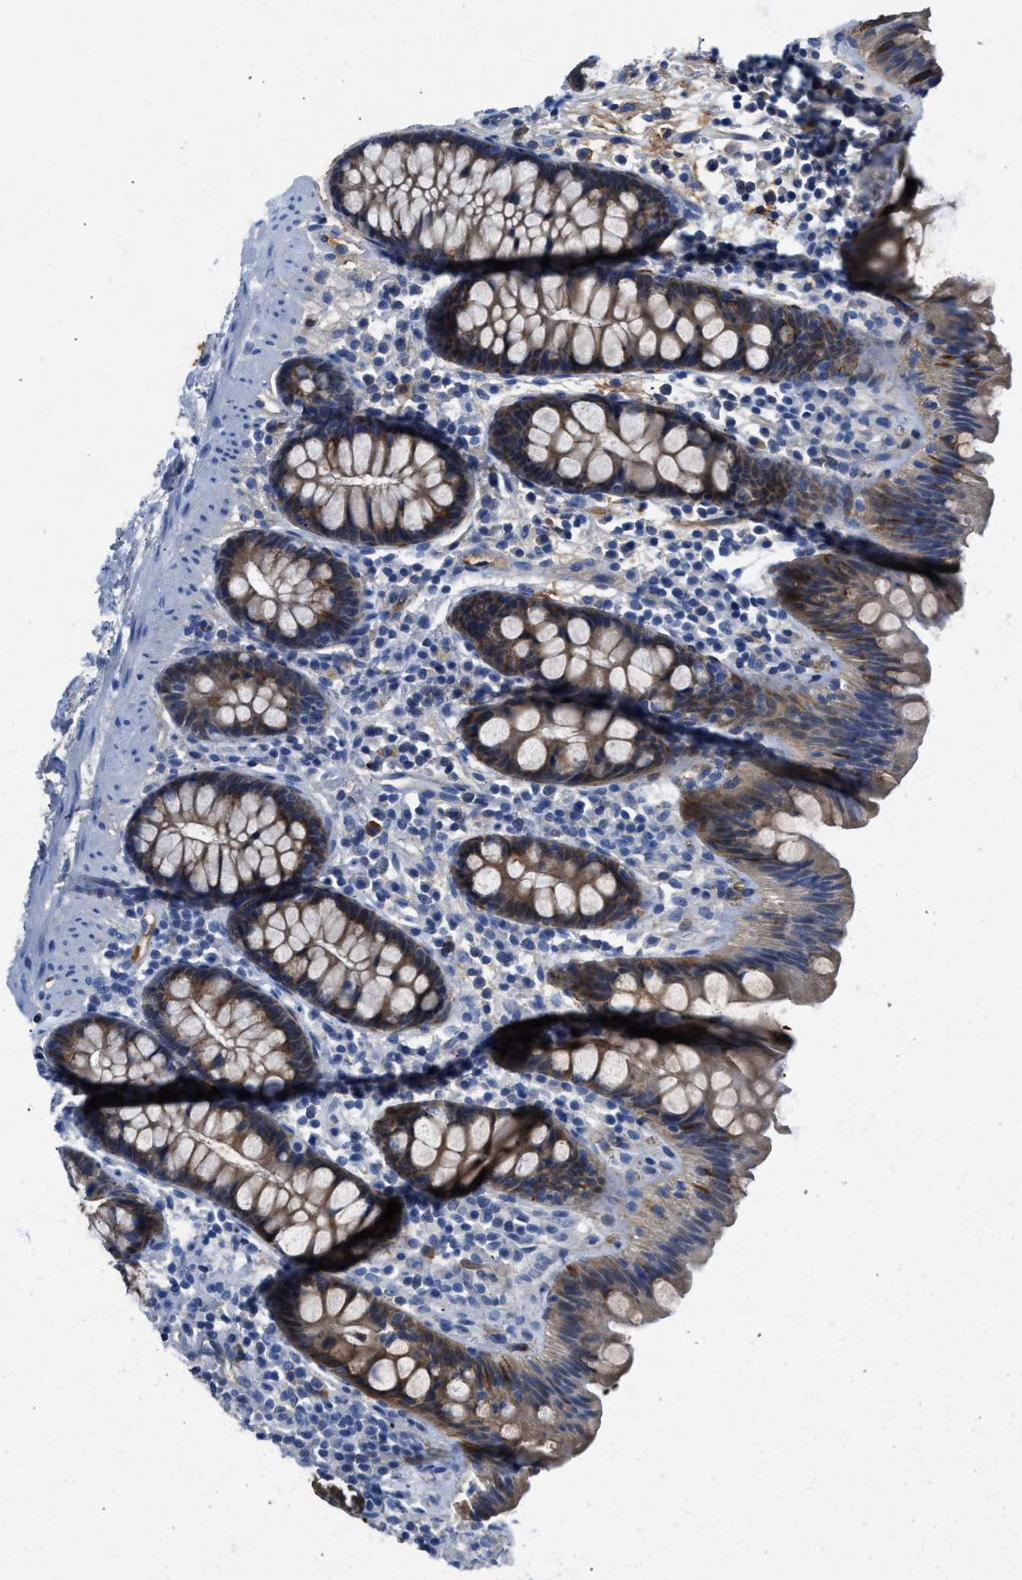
{"staining": {"intensity": "negative", "quantity": "none", "location": "none"}, "tissue": "colon", "cell_type": "Endothelial cells", "image_type": "normal", "snomed": [{"axis": "morphology", "description": "Normal tissue, NOS"}, {"axis": "topography", "description": "Colon"}], "caption": "Immunohistochemistry (IHC) of normal colon displays no positivity in endothelial cells.", "gene": "SPEG", "patient": {"sex": "female", "age": 80}}